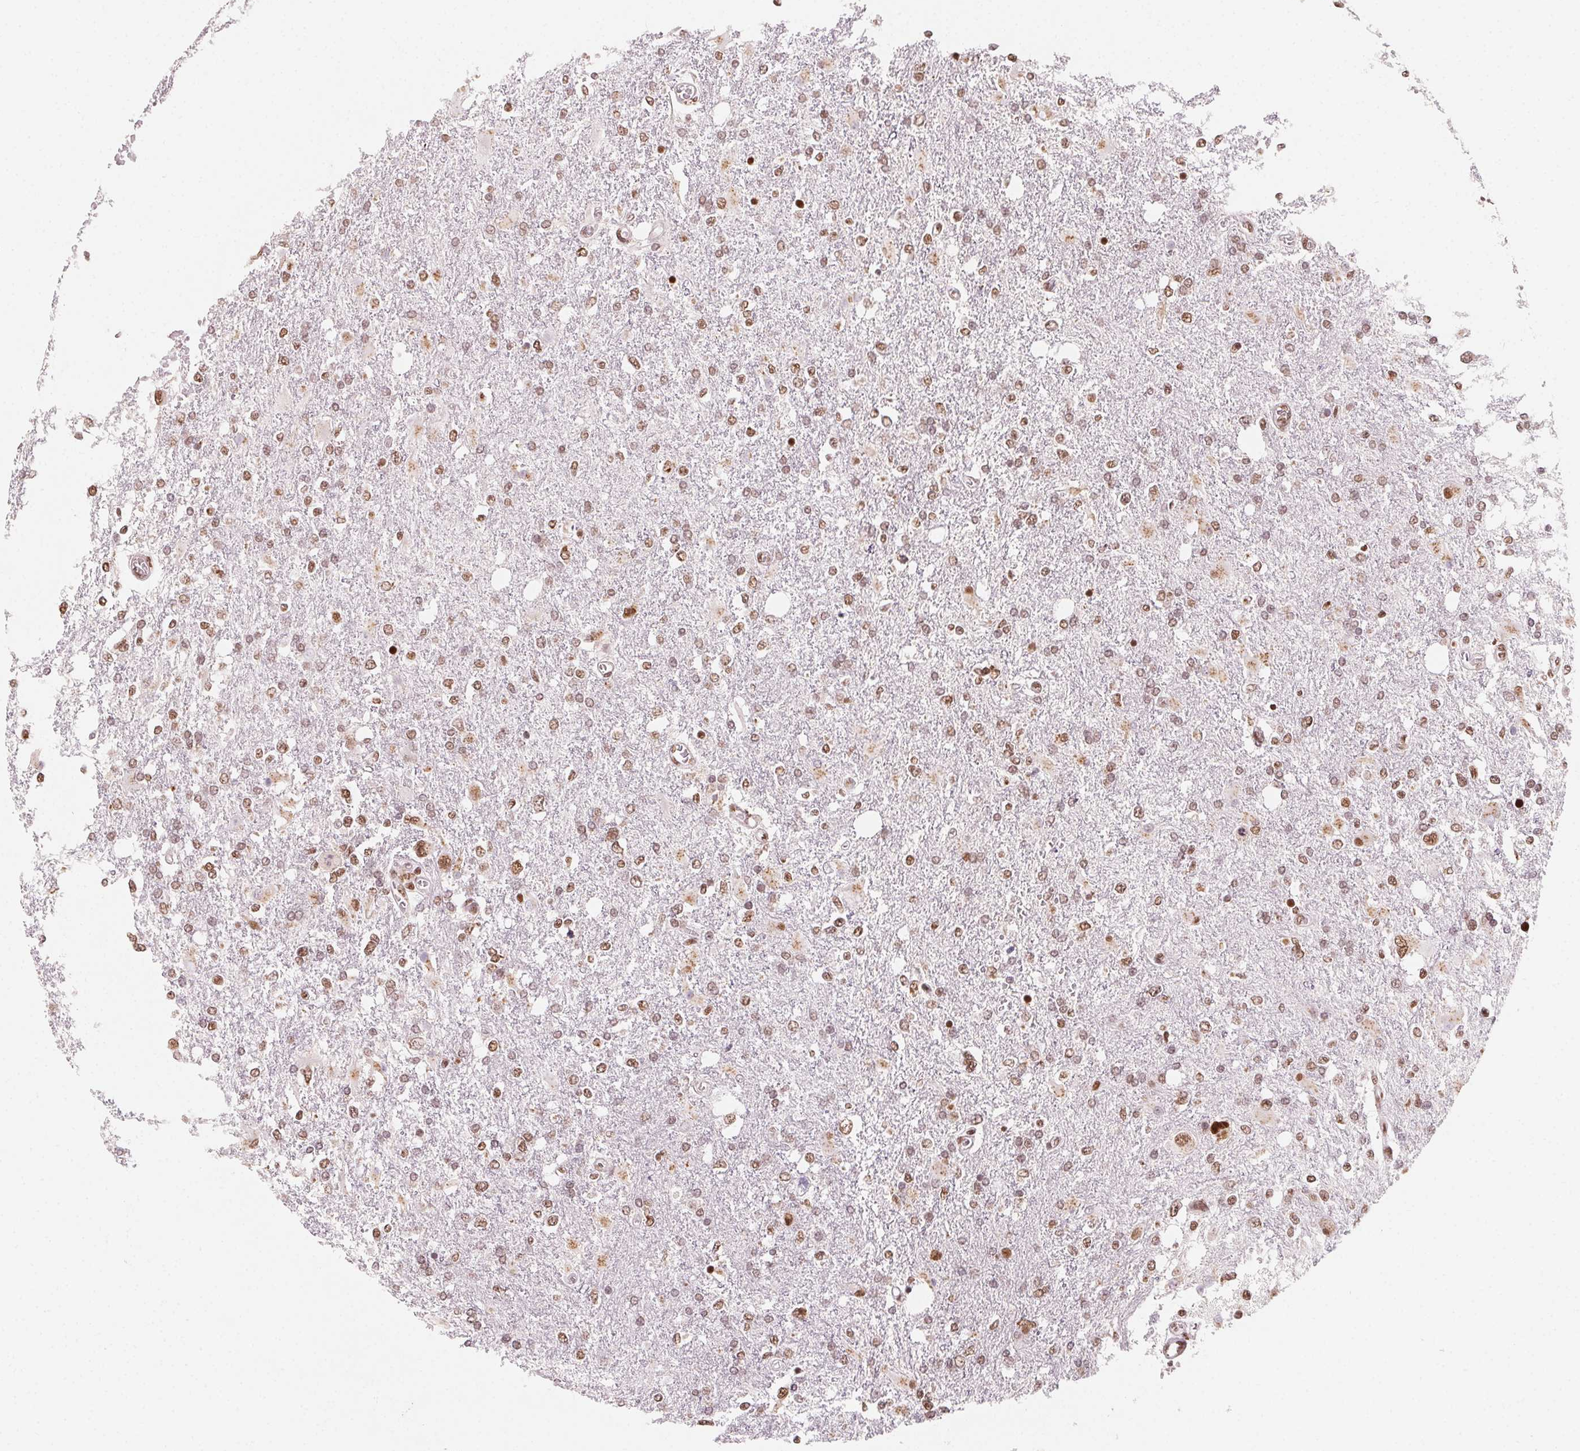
{"staining": {"intensity": "moderate", "quantity": "25%-75%", "location": "nuclear"}, "tissue": "glioma", "cell_type": "Tumor cells", "image_type": "cancer", "snomed": [{"axis": "morphology", "description": "Glioma, malignant, High grade"}, {"axis": "topography", "description": "Cerebral cortex"}], "caption": "Immunohistochemistry (DAB) staining of glioma displays moderate nuclear protein expression in approximately 25%-75% of tumor cells.", "gene": "TOPORS", "patient": {"sex": "male", "age": 79}}